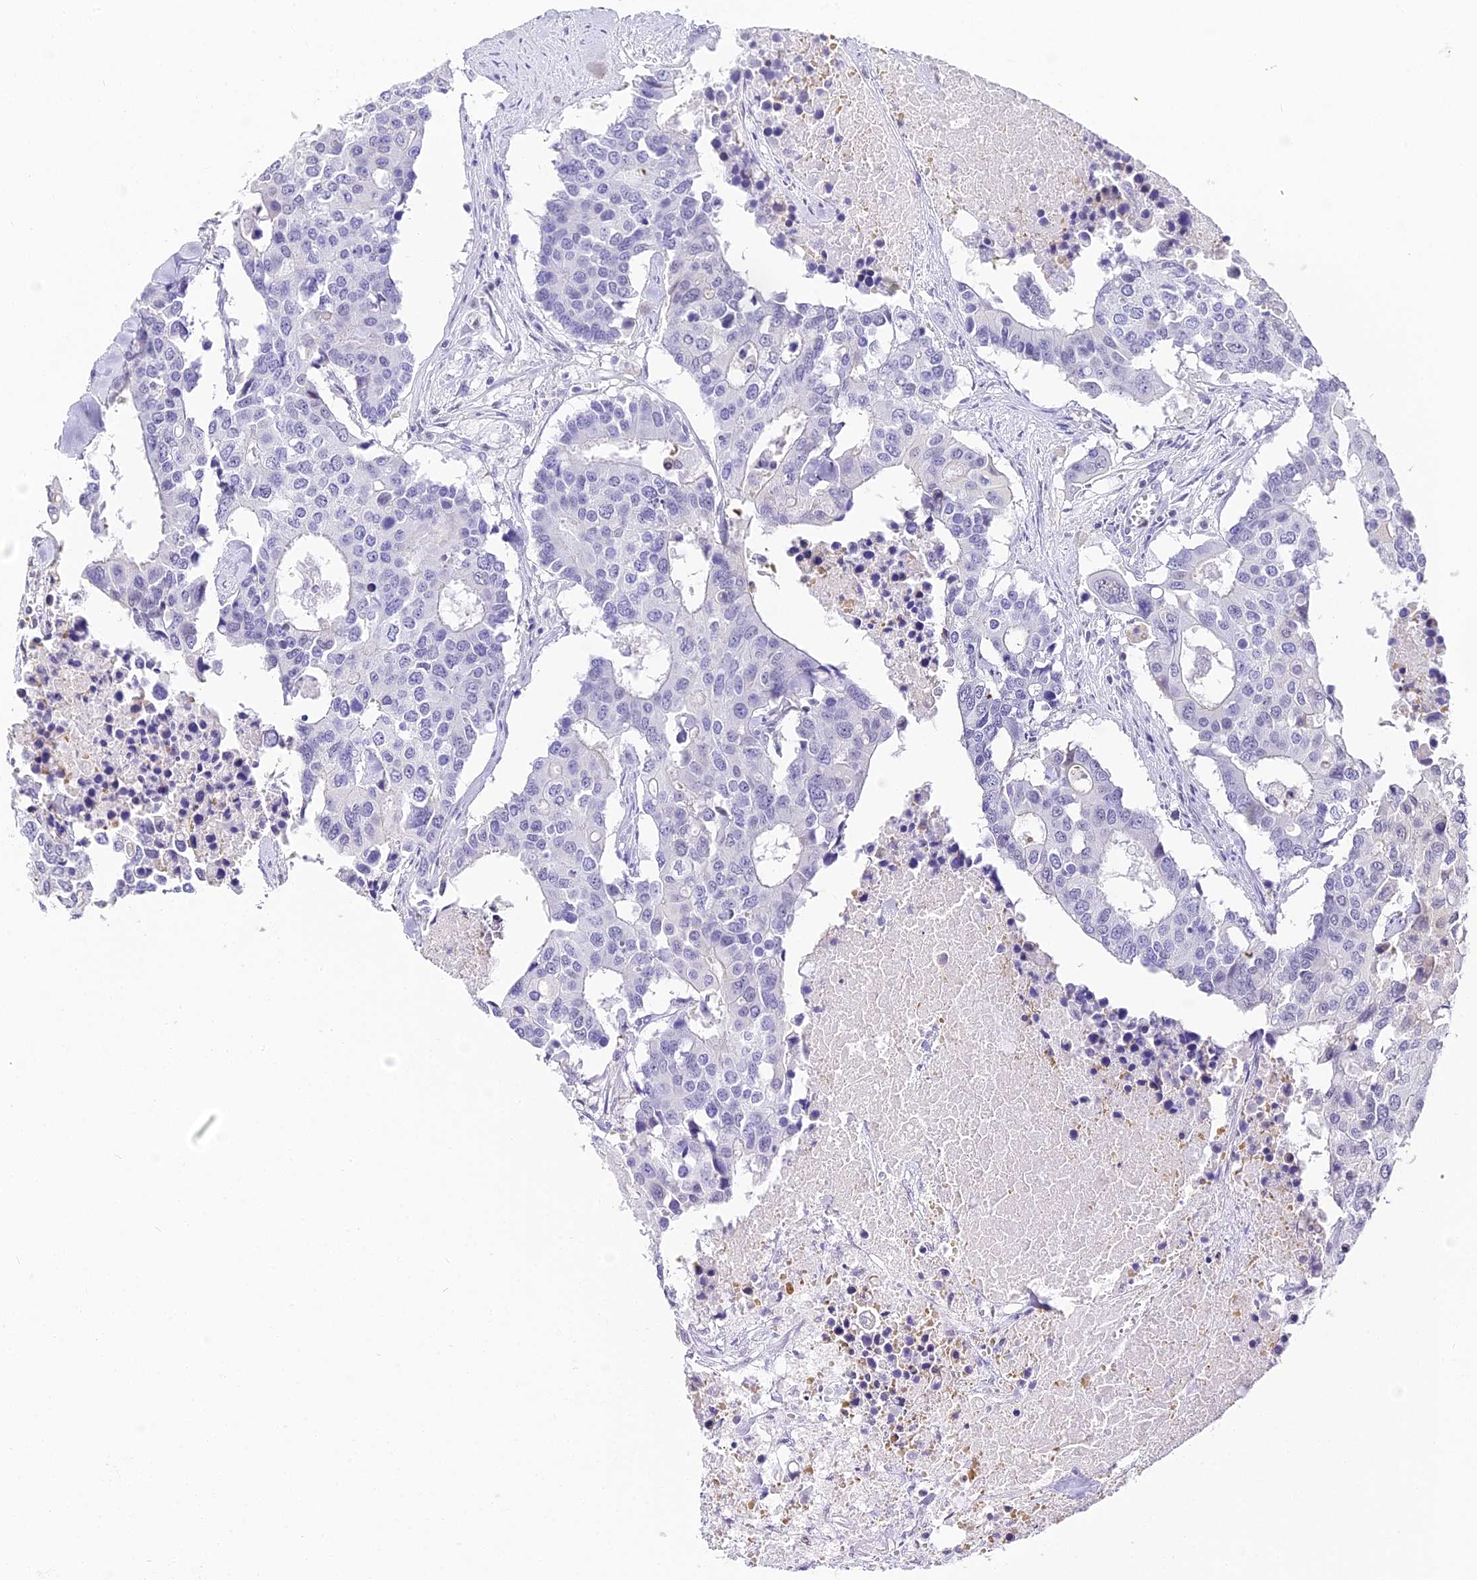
{"staining": {"intensity": "negative", "quantity": "none", "location": "none"}, "tissue": "colorectal cancer", "cell_type": "Tumor cells", "image_type": "cancer", "snomed": [{"axis": "morphology", "description": "Adenocarcinoma, NOS"}, {"axis": "topography", "description": "Colon"}], "caption": "Micrograph shows no protein expression in tumor cells of colorectal cancer (adenocarcinoma) tissue. (DAB immunohistochemistry with hematoxylin counter stain).", "gene": "ABHD14A-ACY1", "patient": {"sex": "male", "age": 77}}